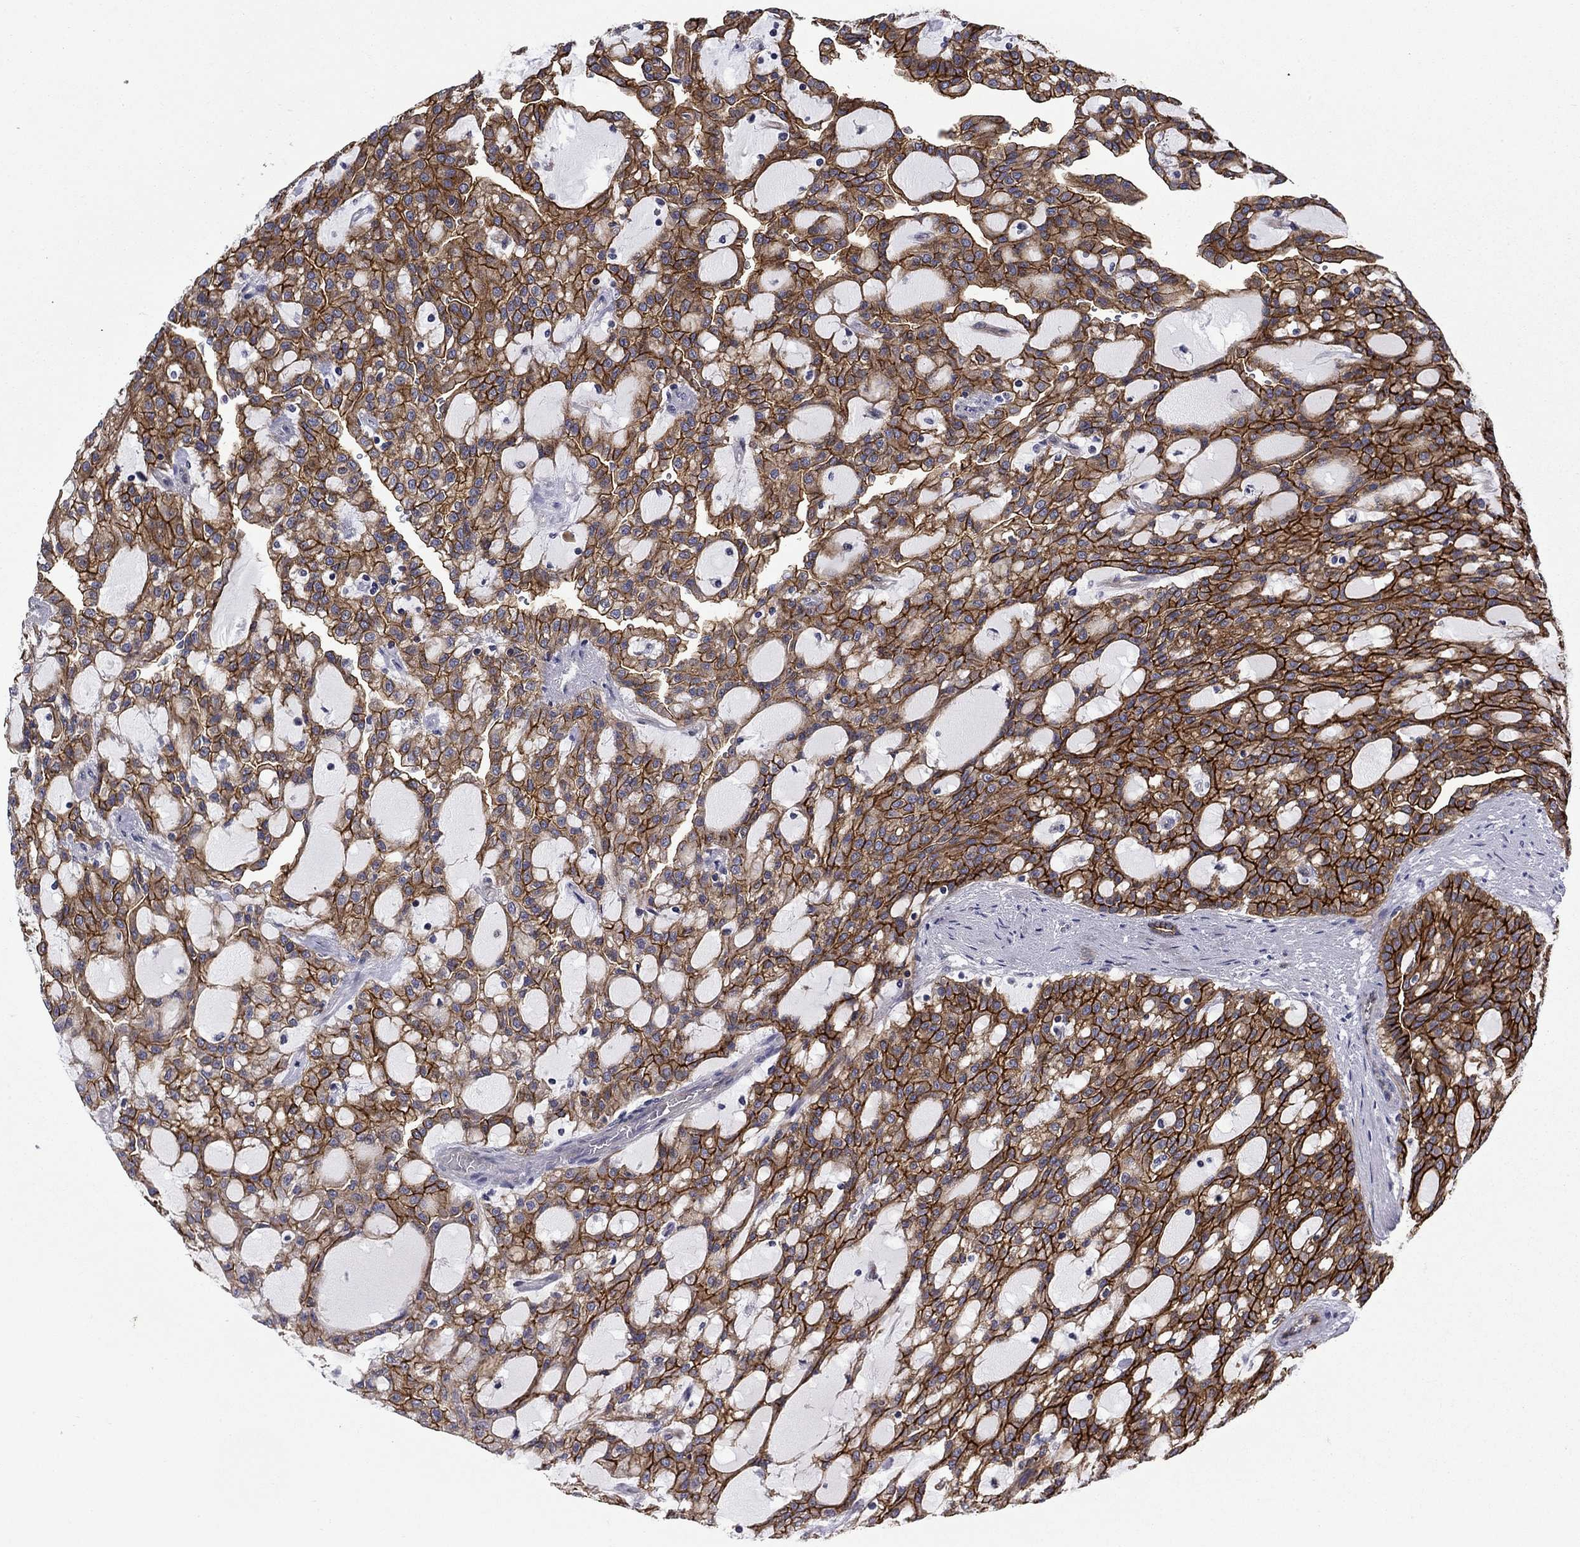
{"staining": {"intensity": "strong", "quantity": ">75%", "location": "cytoplasmic/membranous"}, "tissue": "renal cancer", "cell_type": "Tumor cells", "image_type": "cancer", "snomed": [{"axis": "morphology", "description": "Adenocarcinoma, NOS"}, {"axis": "topography", "description": "Kidney"}], "caption": "High-power microscopy captured an immunohistochemistry (IHC) histopathology image of renal adenocarcinoma, revealing strong cytoplasmic/membranous positivity in about >75% of tumor cells.", "gene": "LMO7", "patient": {"sex": "male", "age": 63}}